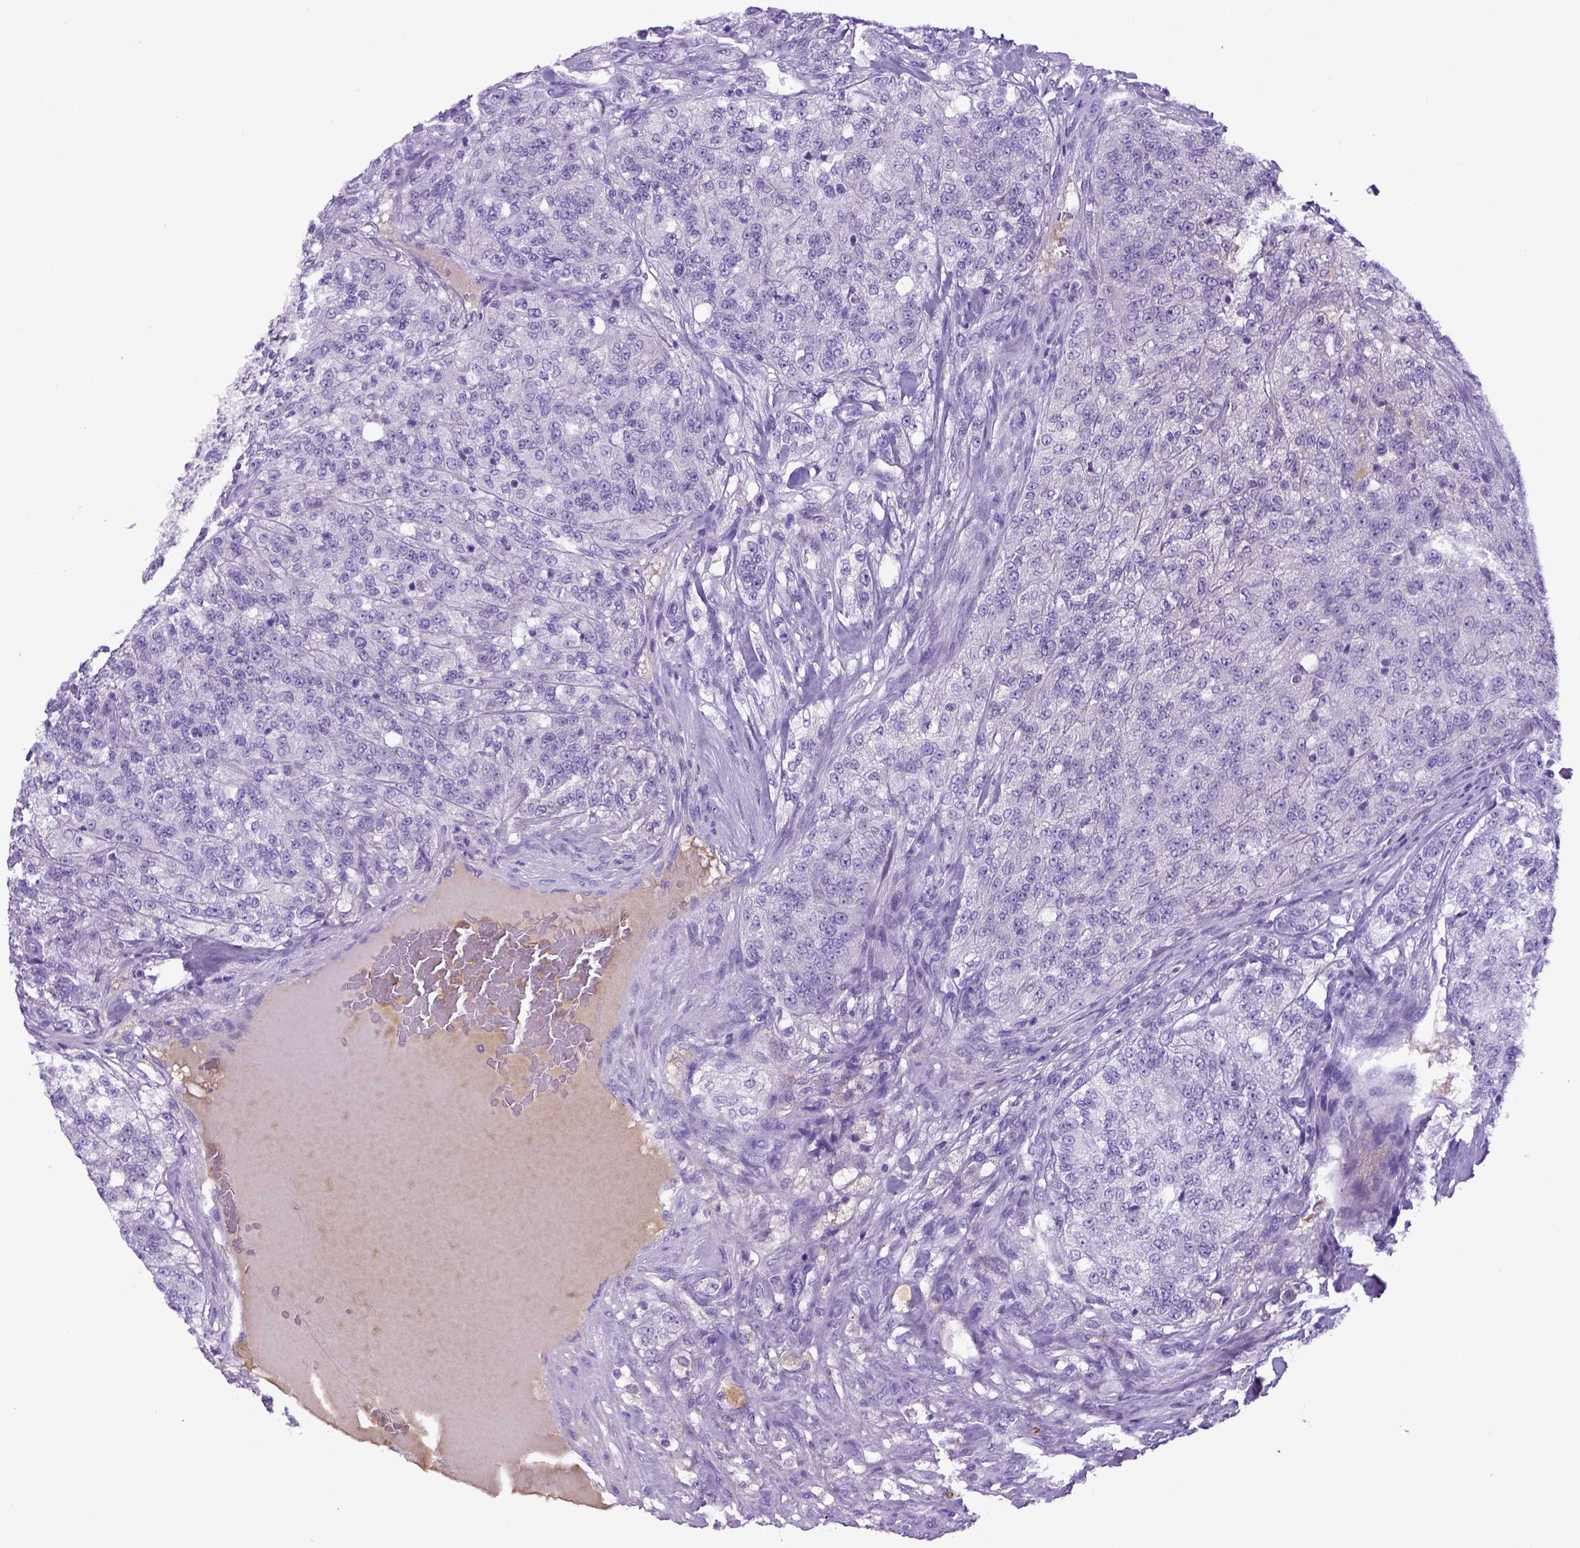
{"staining": {"intensity": "negative", "quantity": "none", "location": "none"}, "tissue": "renal cancer", "cell_type": "Tumor cells", "image_type": "cancer", "snomed": [{"axis": "morphology", "description": "Adenocarcinoma, NOS"}, {"axis": "topography", "description": "Kidney"}], "caption": "IHC micrograph of human renal cancer (adenocarcinoma) stained for a protein (brown), which shows no positivity in tumor cells.", "gene": "ITIH4", "patient": {"sex": "female", "age": 63}}